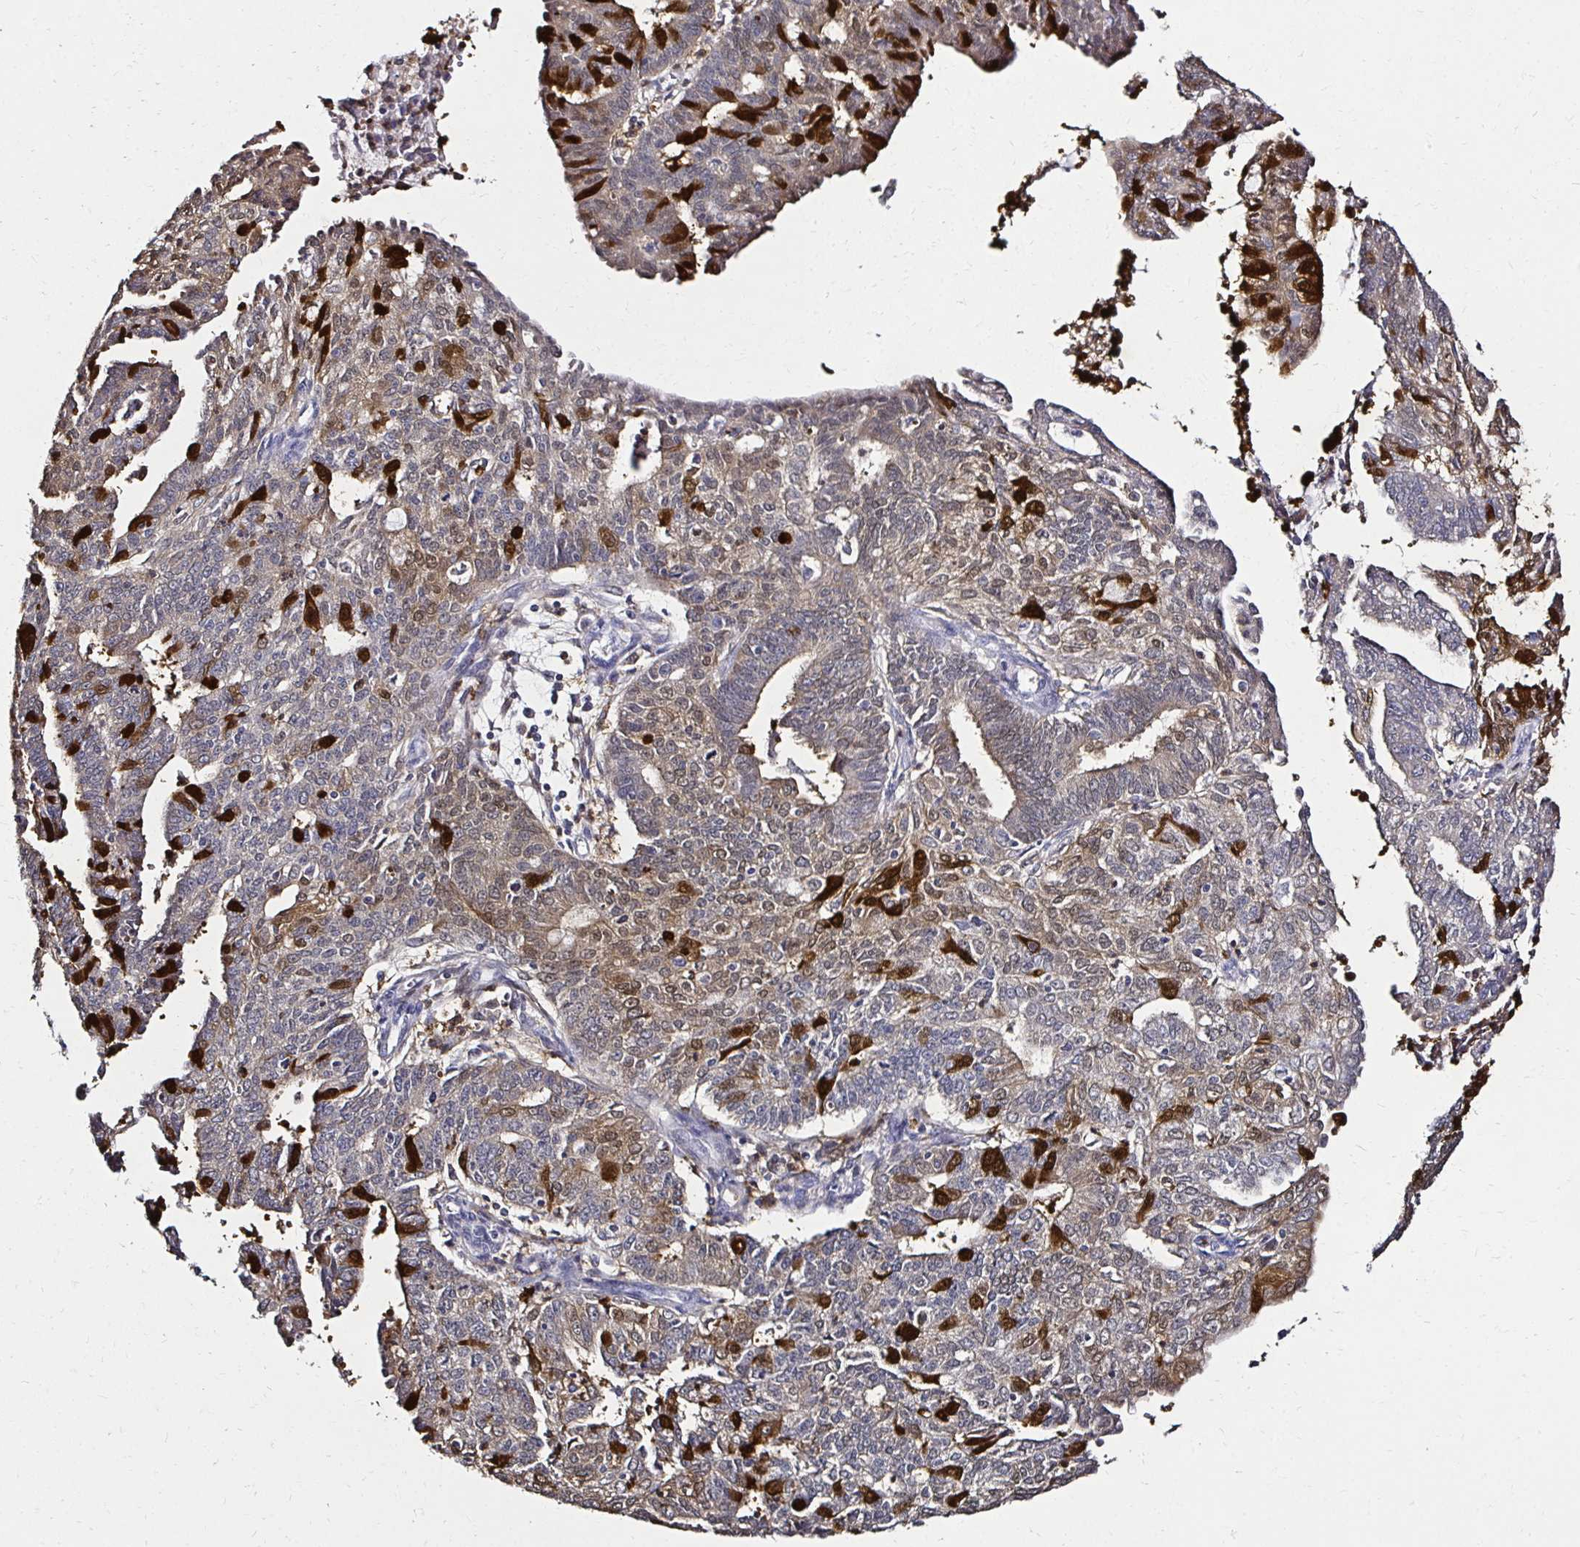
{"staining": {"intensity": "strong", "quantity": "<25%", "location": "cytoplasmic/membranous,nuclear"}, "tissue": "endometrial cancer", "cell_type": "Tumor cells", "image_type": "cancer", "snomed": [{"axis": "morphology", "description": "Adenocarcinoma, NOS"}, {"axis": "topography", "description": "Endometrium"}], "caption": "Human endometrial adenocarcinoma stained with a brown dye displays strong cytoplasmic/membranous and nuclear positive staining in about <25% of tumor cells.", "gene": "TXN", "patient": {"sex": "female", "age": 61}}